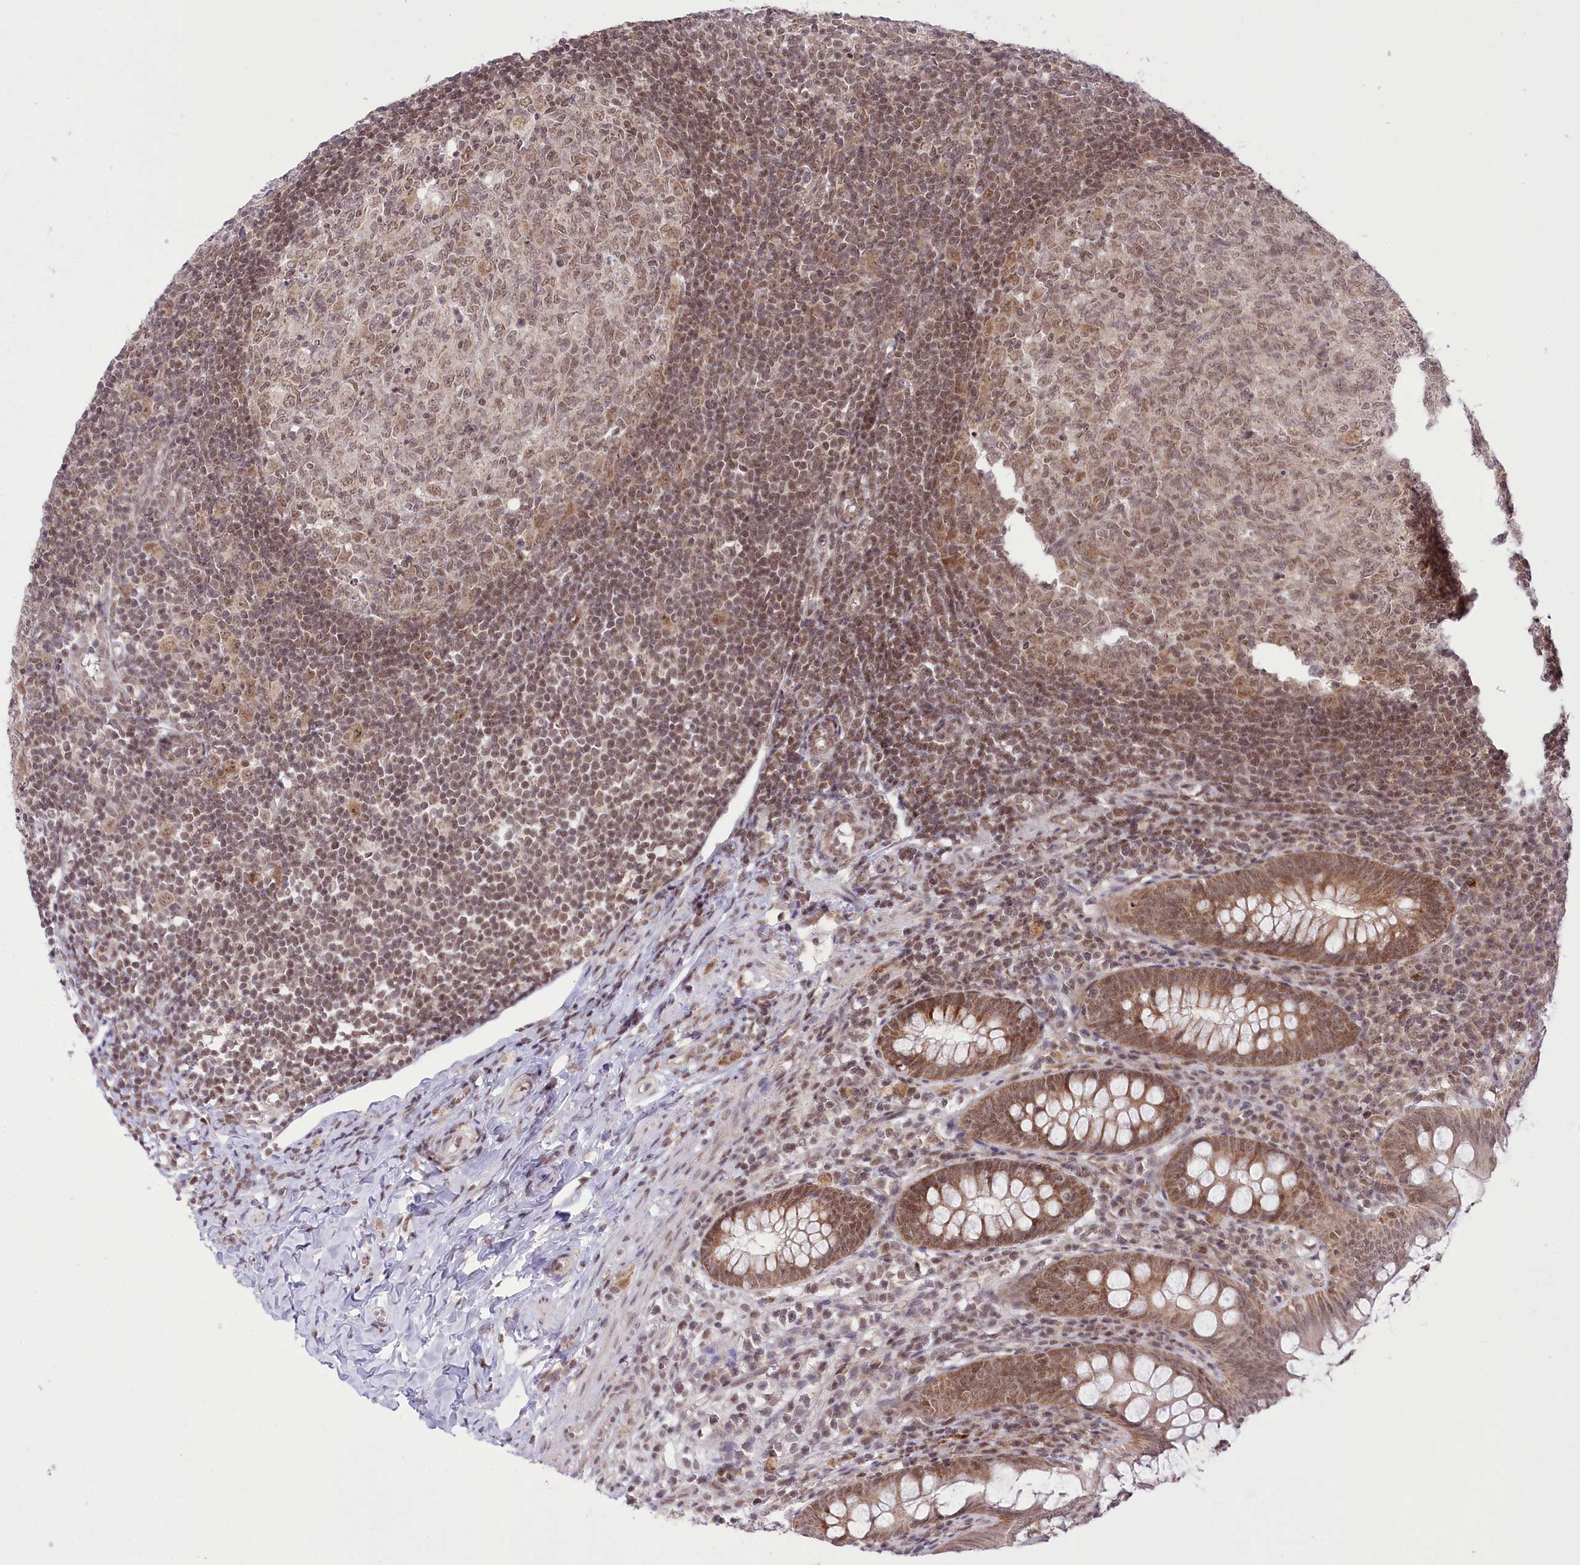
{"staining": {"intensity": "moderate", "quantity": ">75%", "location": "cytoplasmic/membranous,nuclear"}, "tissue": "appendix", "cell_type": "Glandular cells", "image_type": "normal", "snomed": [{"axis": "morphology", "description": "Normal tissue, NOS"}, {"axis": "topography", "description": "Appendix"}], "caption": "Glandular cells show medium levels of moderate cytoplasmic/membranous,nuclear staining in approximately >75% of cells in normal appendix. The staining was performed using DAB (3,3'-diaminobenzidine), with brown indicating positive protein expression. Nuclei are stained blue with hematoxylin.", "gene": "ZMAT2", "patient": {"sex": "male", "age": 14}}